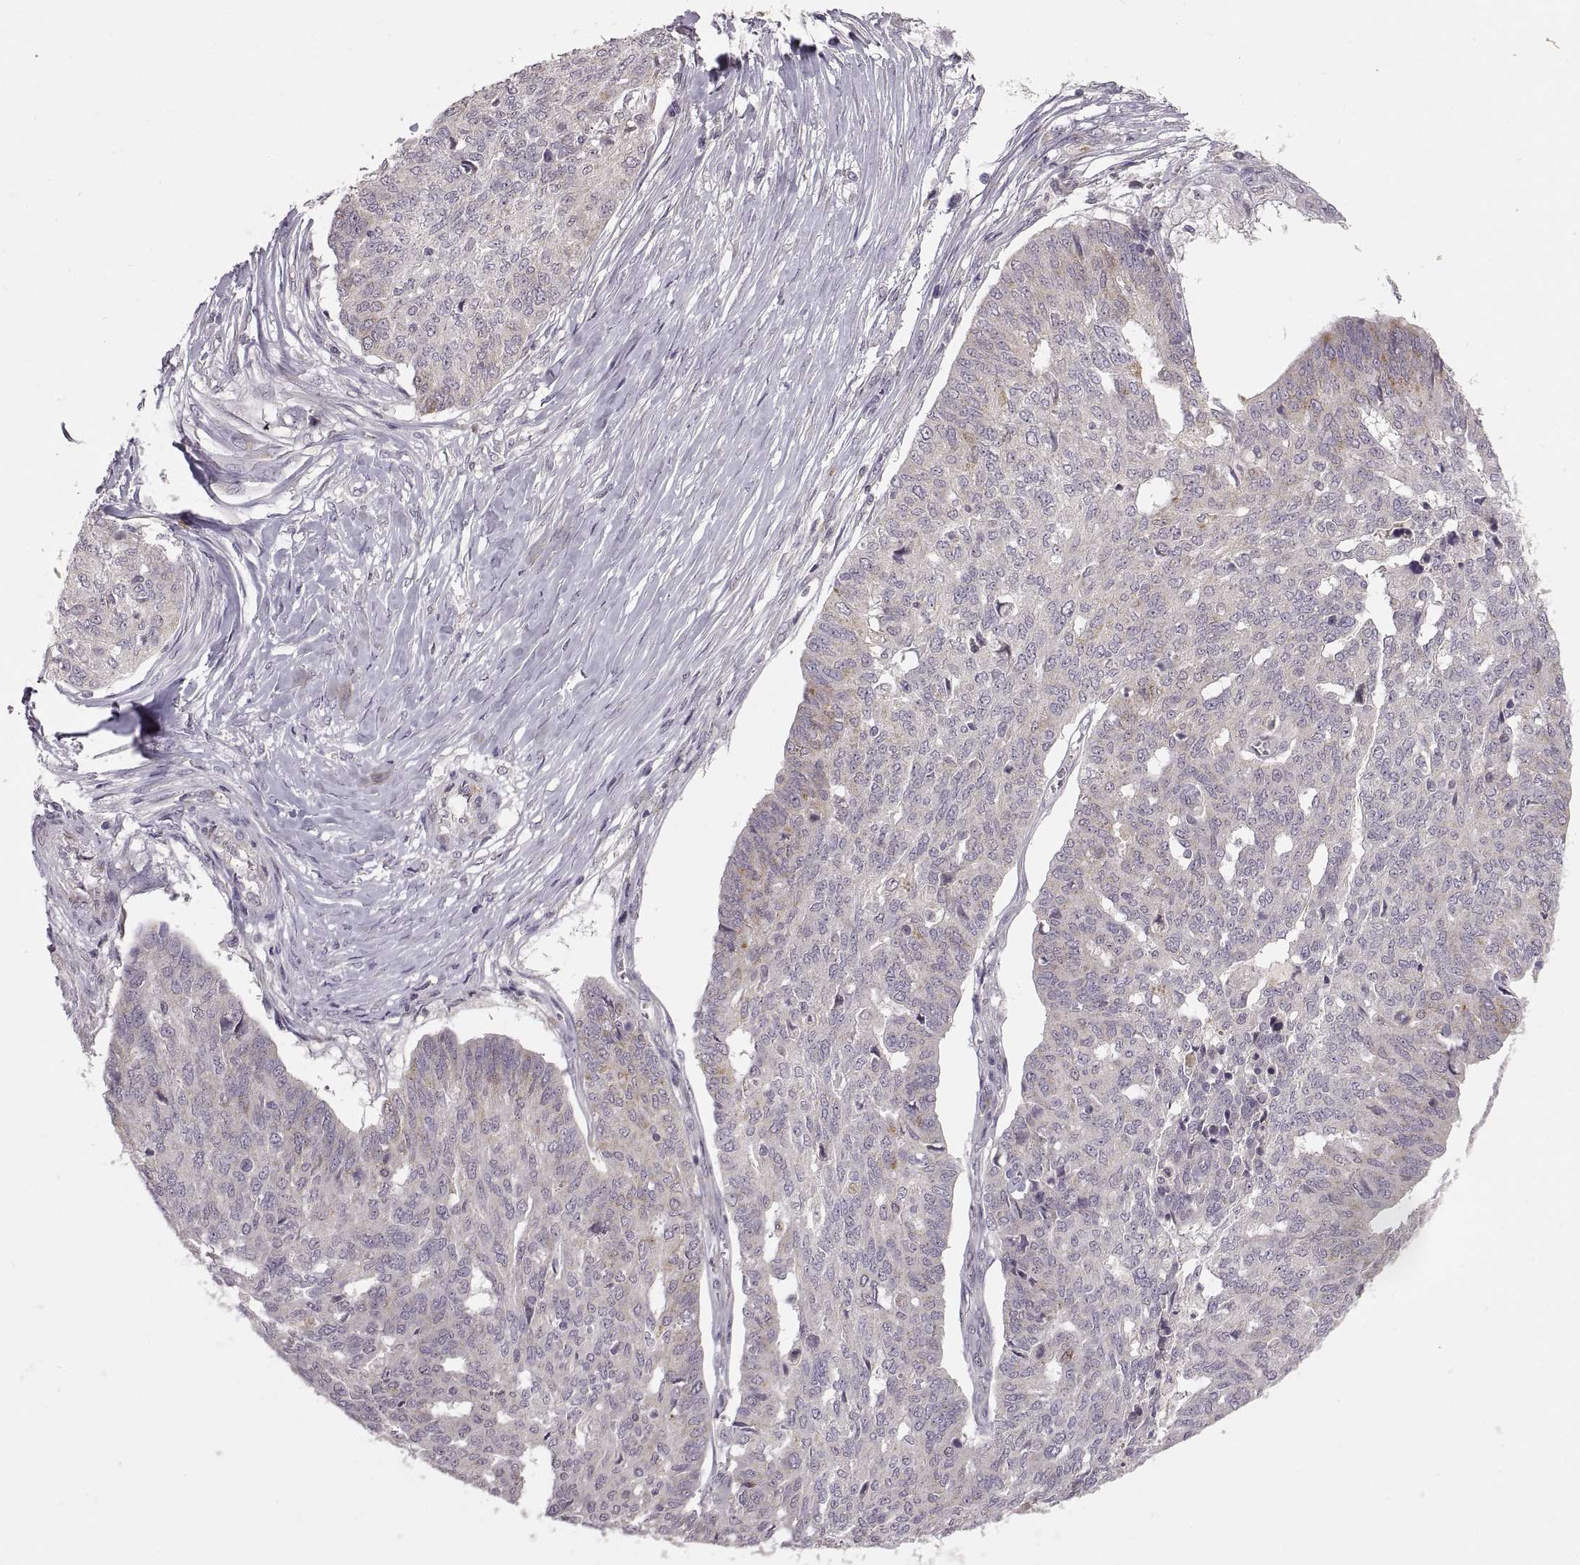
{"staining": {"intensity": "moderate", "quantity": "<25%", "location": "cytoplasmic/membranous"}, "tissue": "ovarian cancer", "cell_type": "Tumor cells", "image_type": "cancer", "snomed": [{"axis": "morphology", "description": "Cystadenocarcinoma, serous, NOS"}, {"axis": "topography", "description": "Ovary"}], "caption": "Immunohistochemical staining of serous cystadenocarcinoma (ovarian) shows low levels of moderate cytoplasmic/membranous protein expression in approximately <25% of tumor cells. The protein is shown in brown color, while the nuclei are stained blue.", "gene": "HMGCR", "patient": {"sex": "female", "age": 67}}